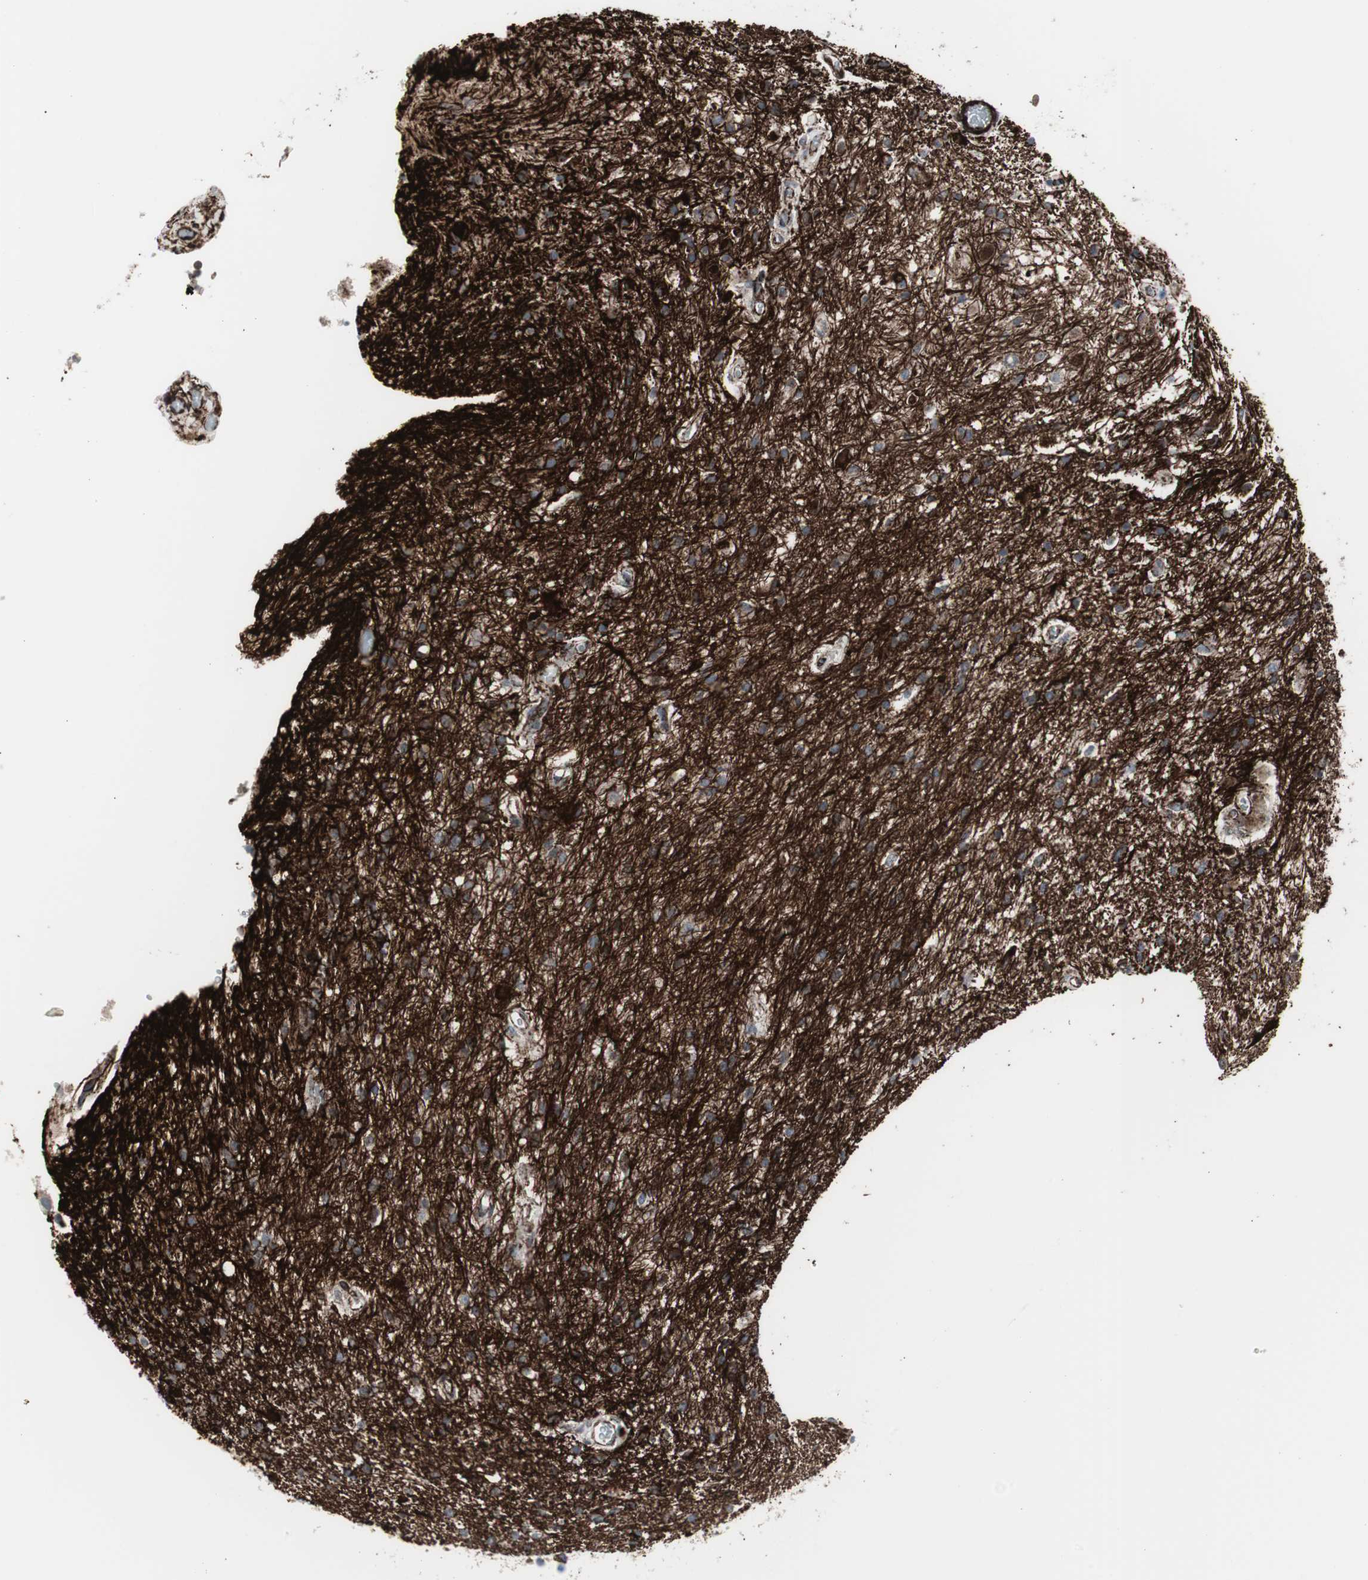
{"staining": {"intensity": "weak", "quantity": ">75%", "location": "cytoplasmic/membranous"}, "tissue": "glioma", "cell_type": "Tumor cells", "image_type": "cancer", "snomed": [{"axis": "morphology", "description": "Glioma, malignant, High grade"}, {"axis": "topography", "description": "Brain"}], "caption": "Malignant glioma (high-grade) stained for a protein shows weak cytoplasmic/membranous positivity in tumor cells. Ihc stains the protein in brown and the nuclei are stained blue.", "gene": "PDGFA", "patient": {"sex": "male", "age": 47}}